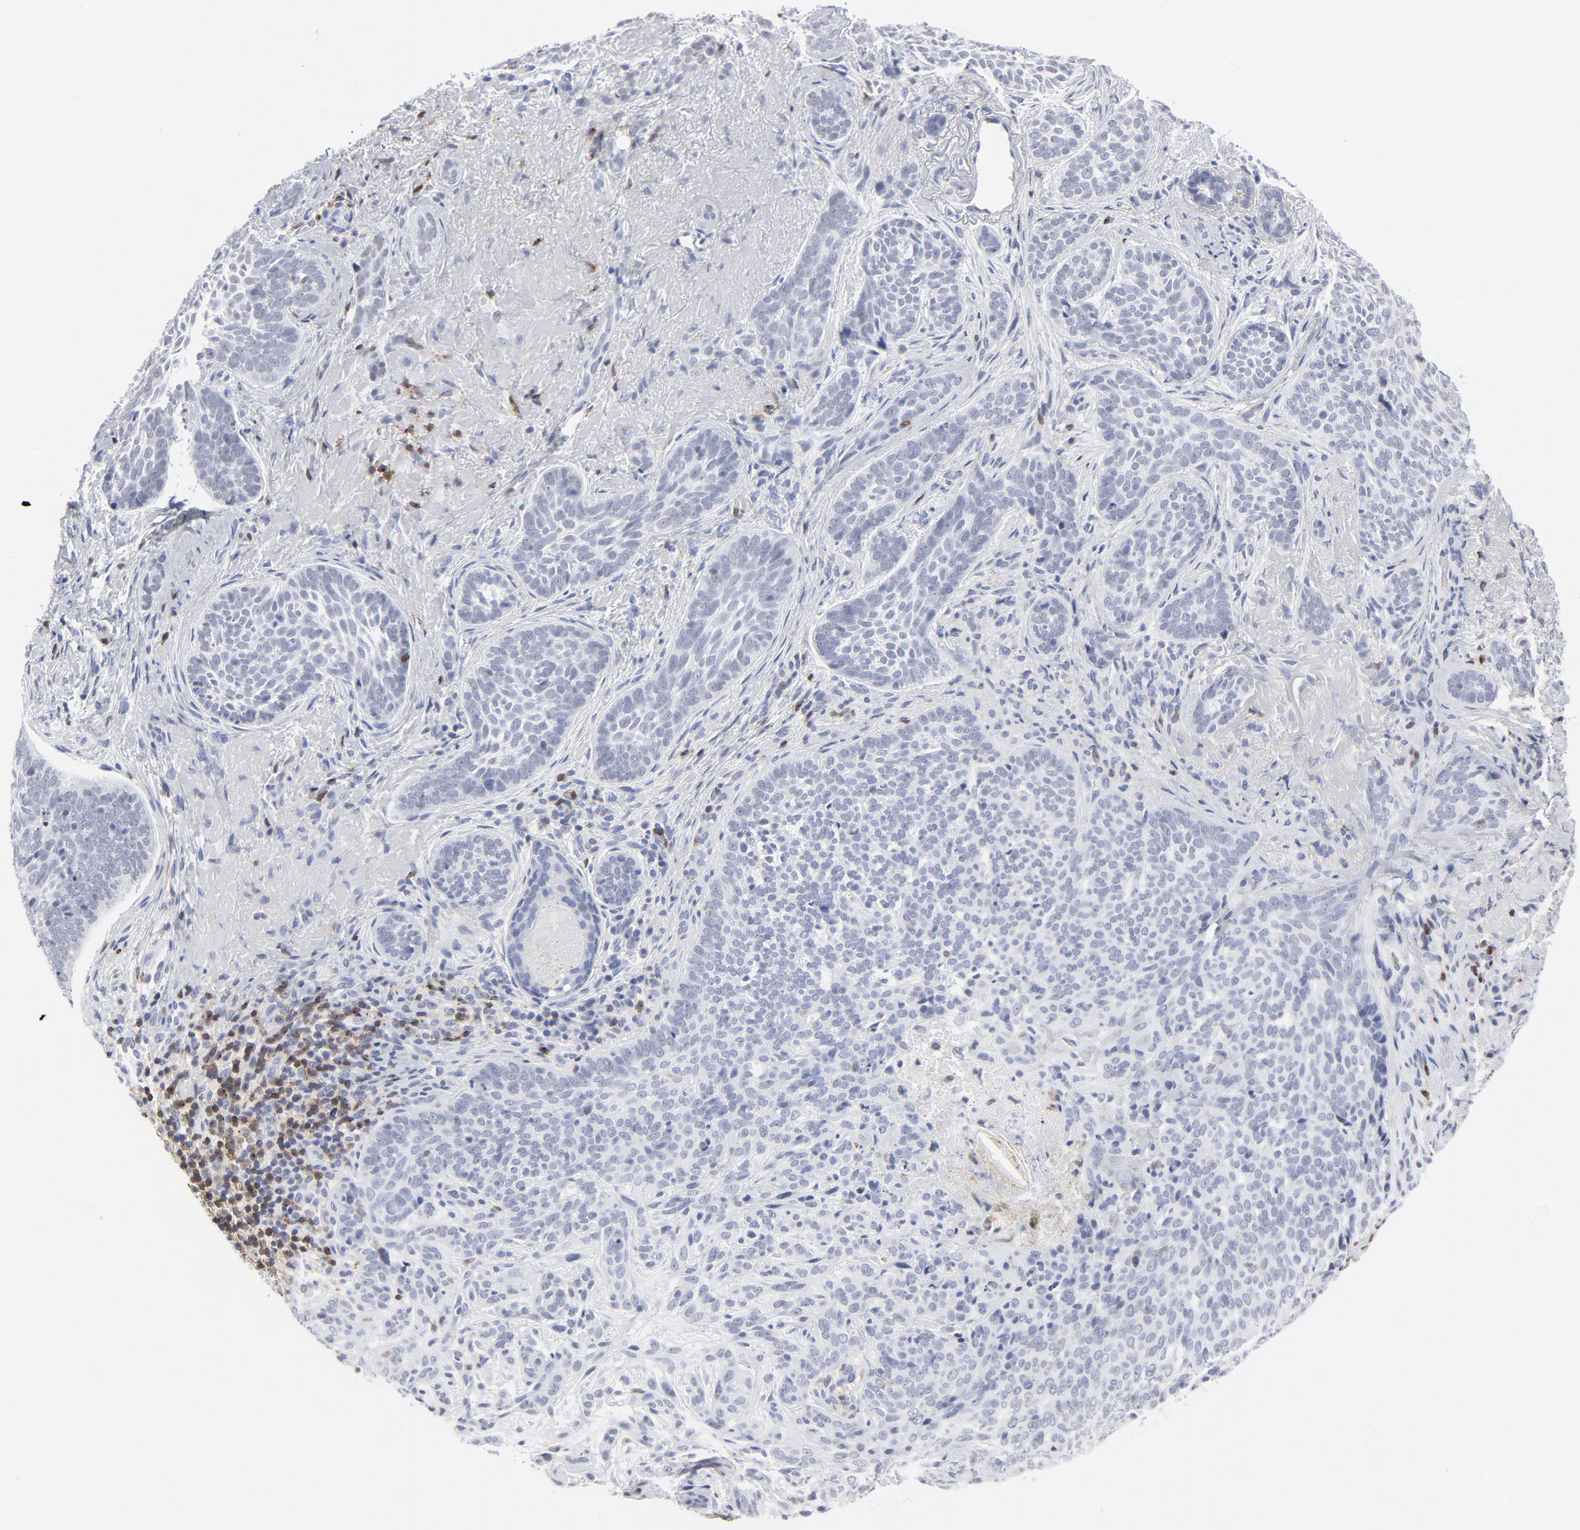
{"staining": {"intensity": "negative", "quantity": "none", "location": "none"}, "tissue": "skin cancer", "cell_type": "Tumor cells", "image_type": "cancer", "snomed": [{"axis": "morphology", "description": "Basal cell carcinoma"}, {"axis": "topography", "description": "Skin"}], "caption": "An IHC histopathology image of skin basal cell carcinoma is shown. There is no staining in tumor cells of skin basal cell carcinoma.", "gene": "CD2", "patient": {"sex": "male", "age": 91}}